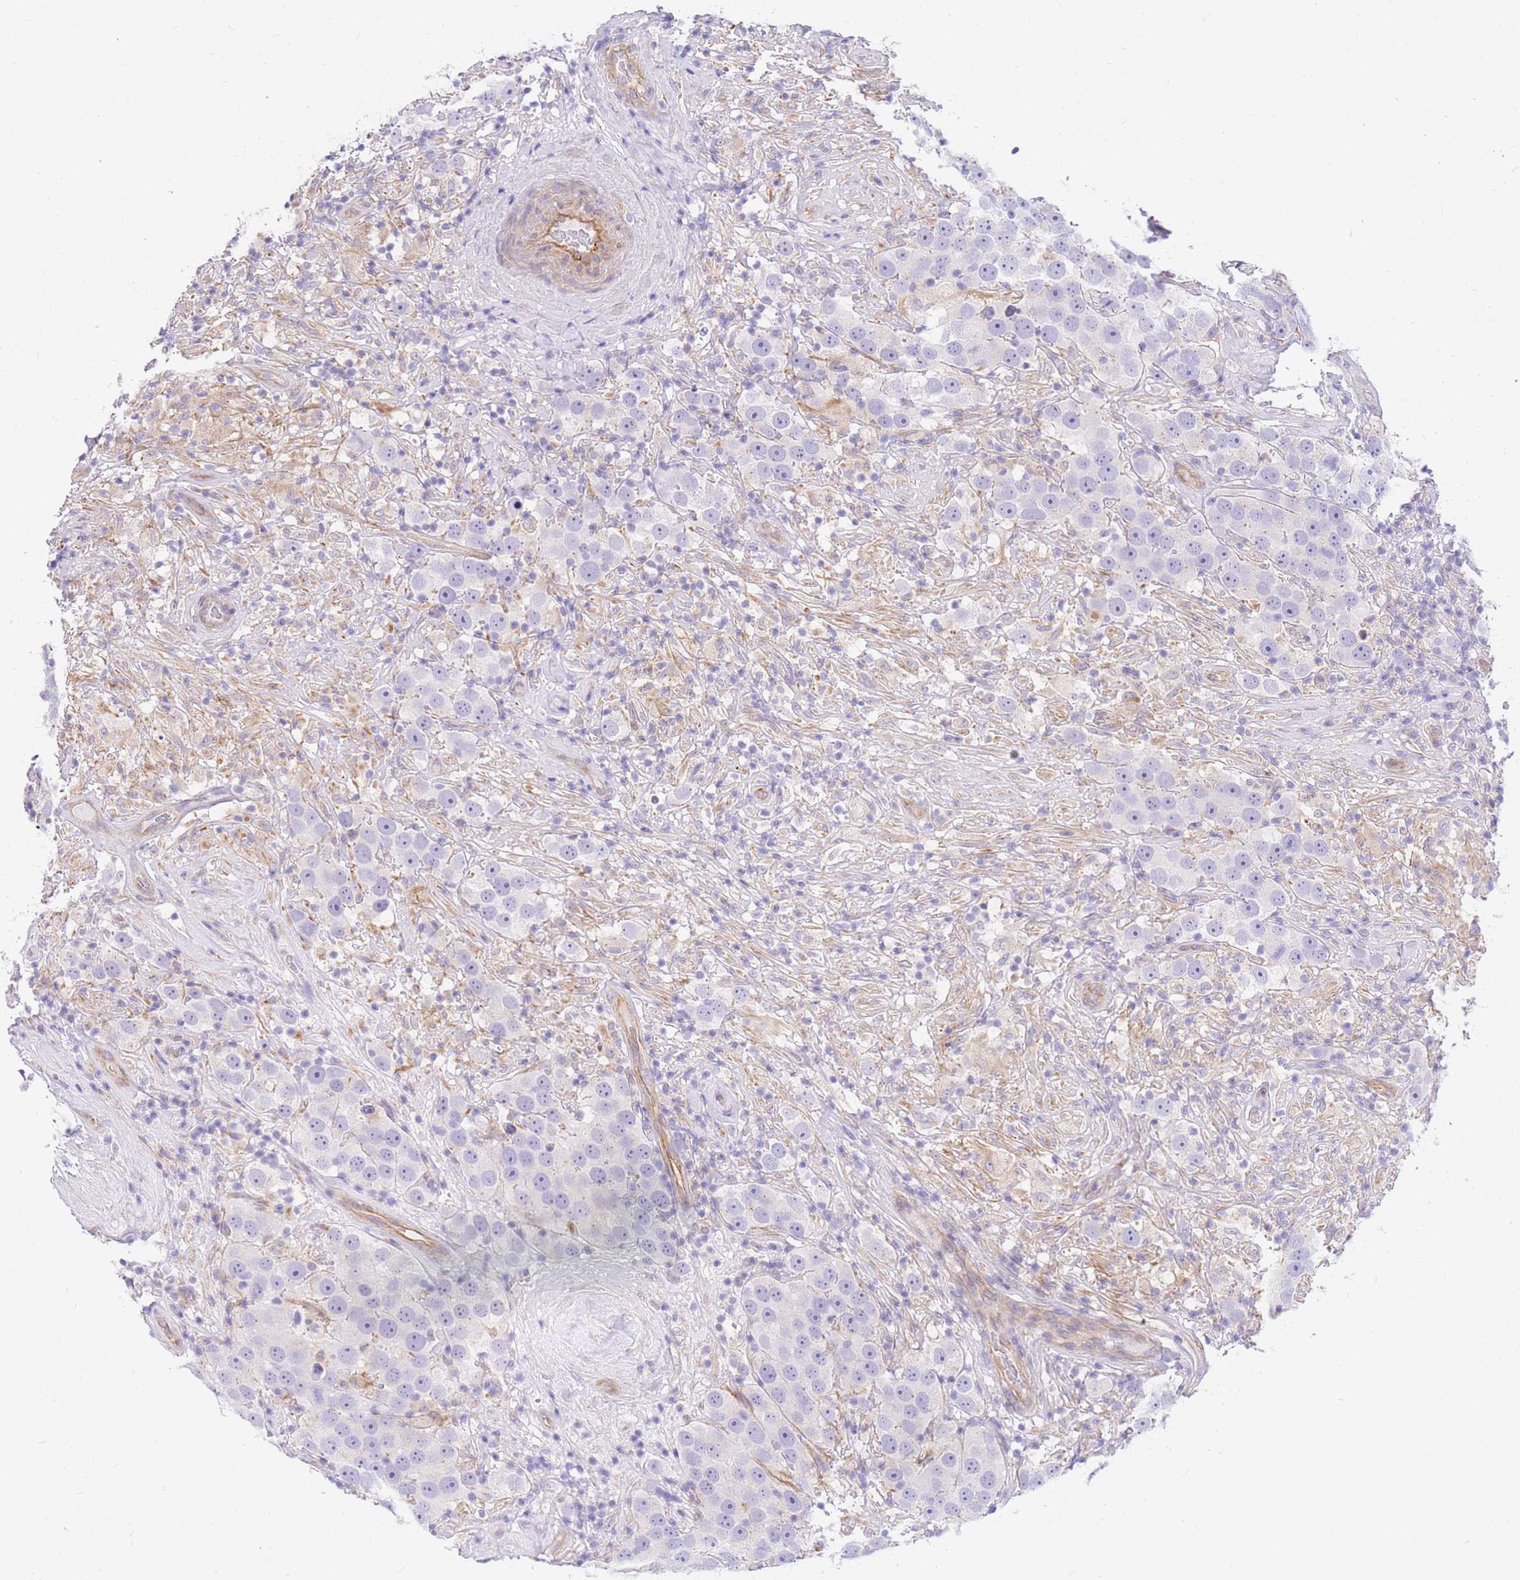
{"staining": {"intensity": "negative", "quantity": "none", "location": "none"}, "tissue": "testis cancer", "cell_type": "Tumor cells", "image_type": "cancer", "snomed": [{"axis": "morphology", "description": "Seminoma, NOS"}, {"axis": "topography", "description": "Testis"}], "caption": "Tumor cells show no significant protein staining in testis cancer (seminoma).", "gene": "SRSF12", "patient": {"sex": "male", "age": 49}}